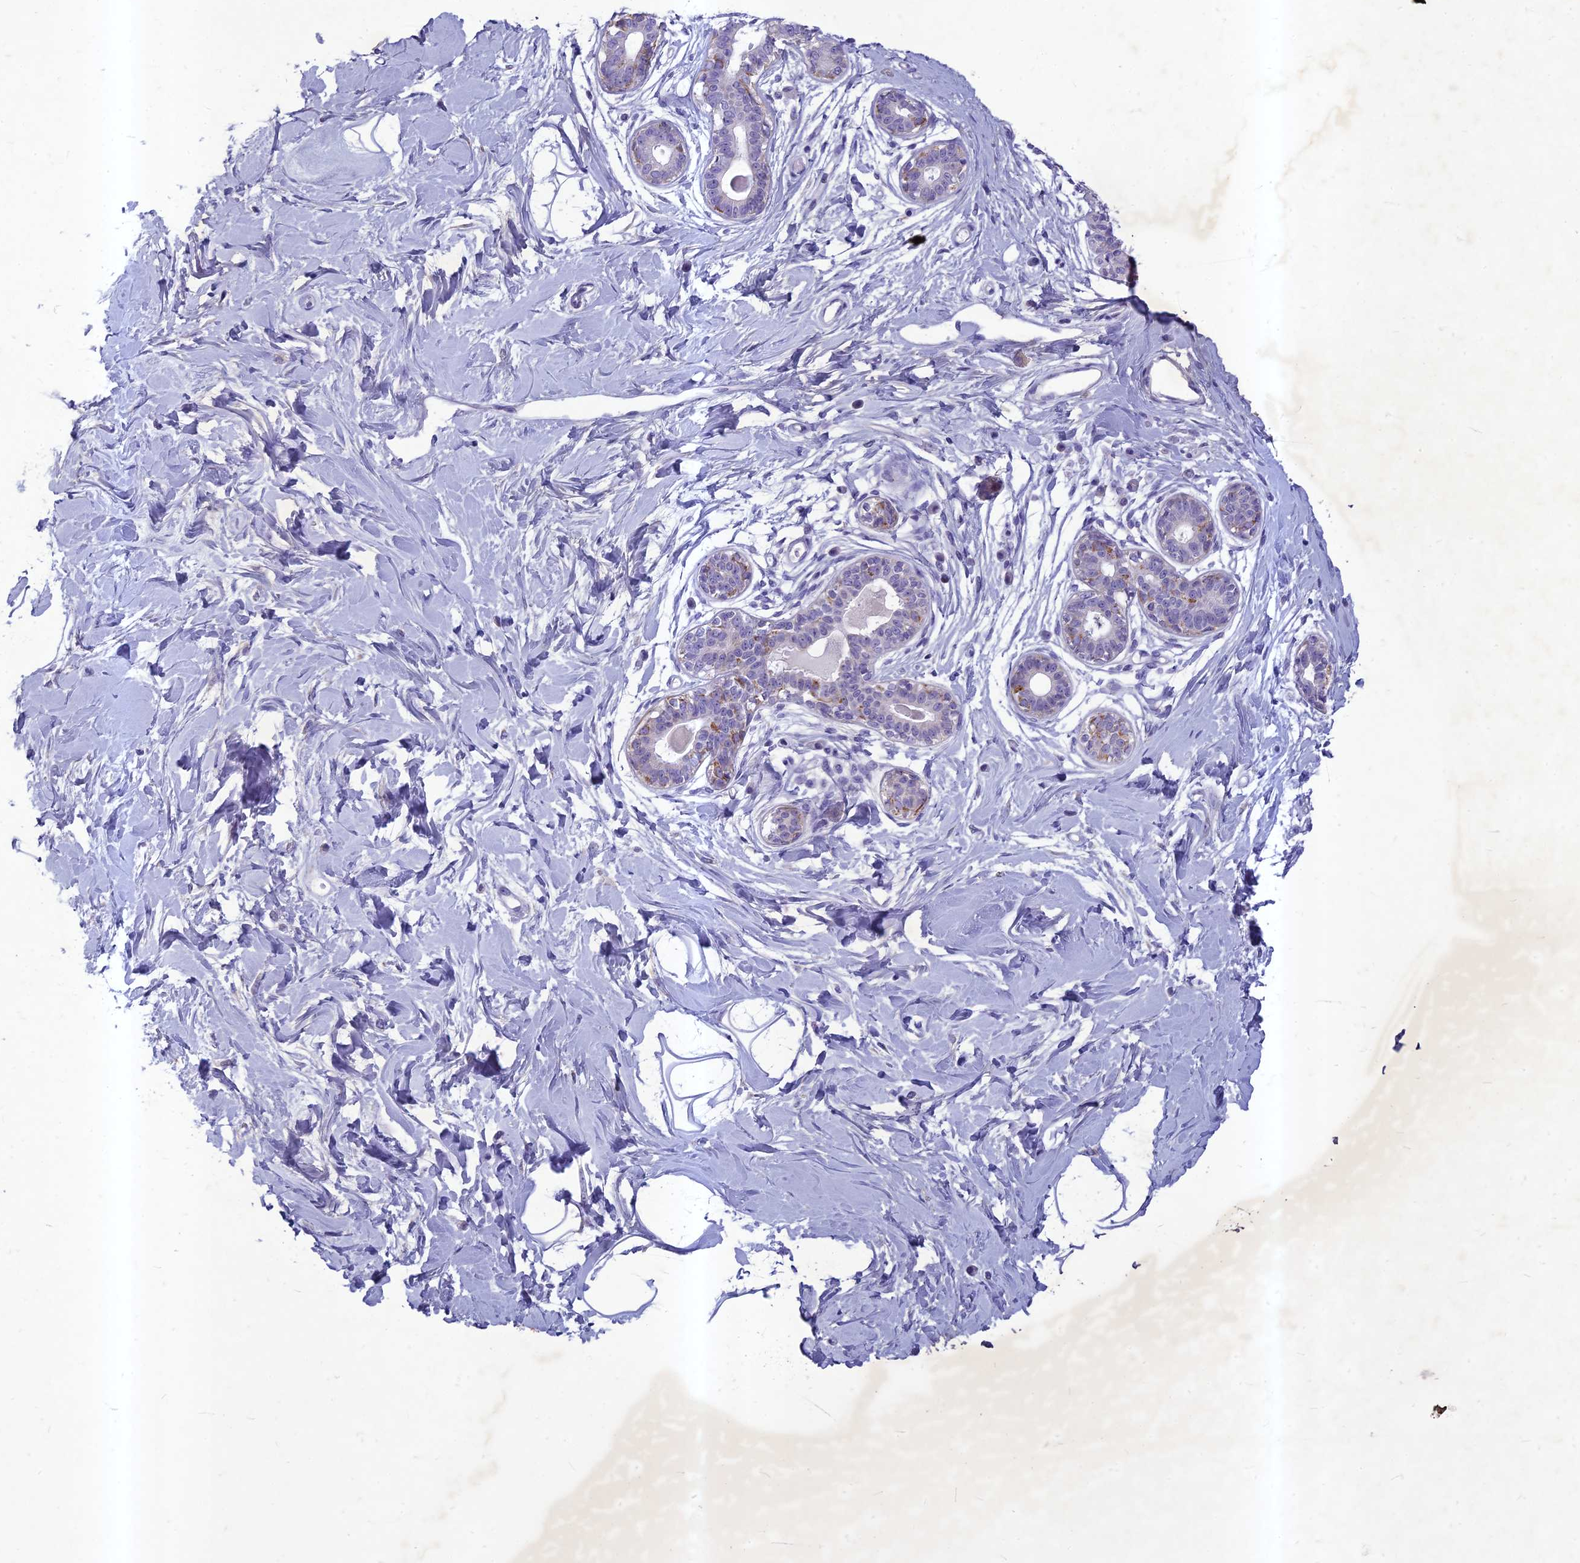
{"staining": {"intensity": "negative", "quantity": "none", "location": "none"}, "tissue": "breast", "cell_type": "Adipocytes", "image_type": "normal", "snomed": [{"axis": "morphology", "description": "Normal tissue, NOS"}, {"axis": "topography", "description": "Breast"}], "caption": "Immunohistochemistry (IHC) image of unremarkable breast stained for a protein (brown), which displays no positivity in adipocytes. The staining is performed using DAB brown chromogen with nuclei counter-stained in using hematoxylin.", "gene": "HIGD1A", "patient": {"sex": "female", "age": 45}}